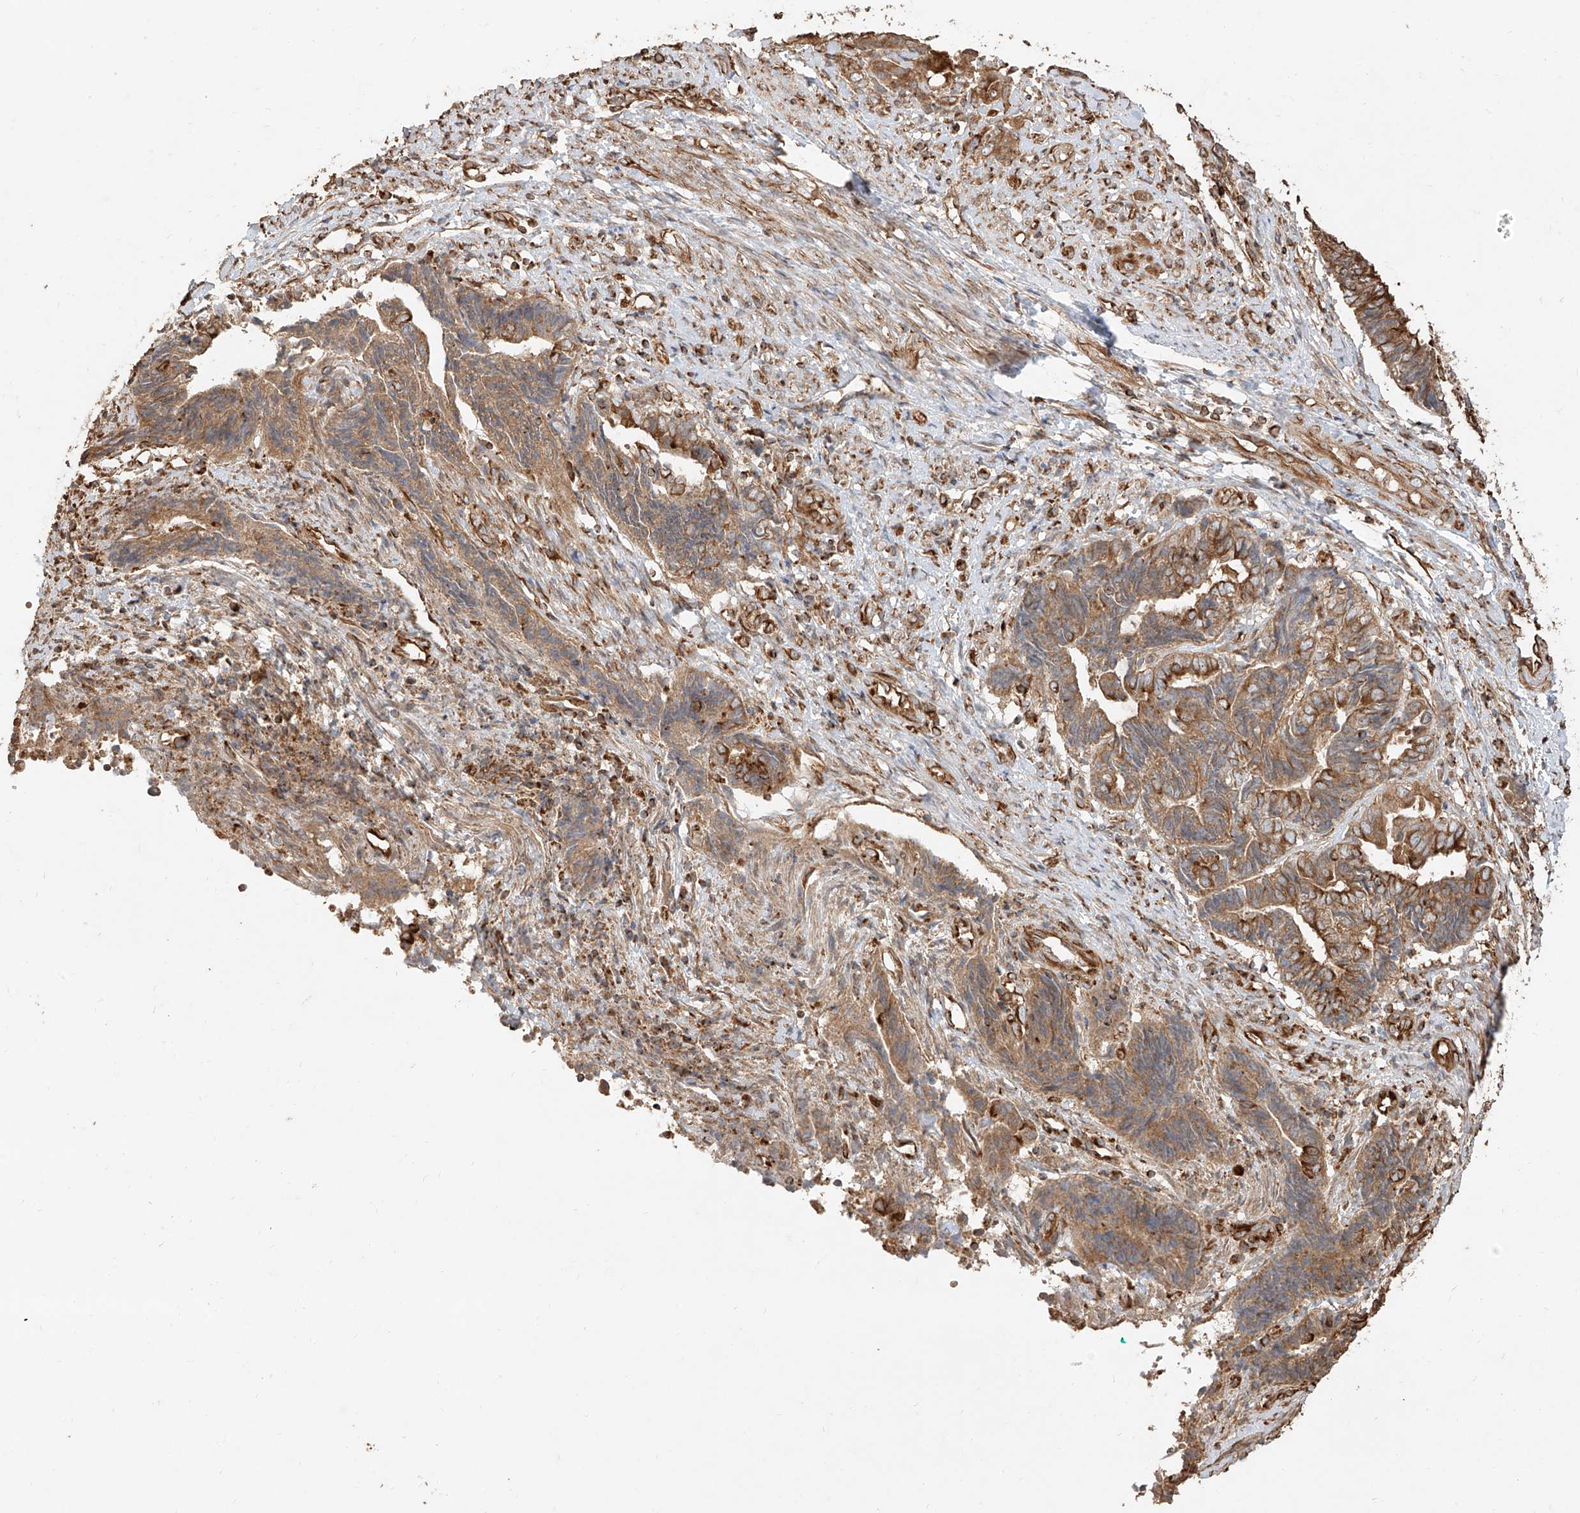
{"staining": {"intensity": "strong", "quantity": "25%-75%", "location": "cytoplasmic/membranous"}, "tissue": "endometrial cancer", "cell_type": "Tumor cells", "image_type": "cancer", "snomed": [{"axis": "morphology", "description": "Adenocarcinoma, NOS"}, {"axis": "topography", "description": "Uterus"}, {"axis": "topography", "description": "Endometrium"}], "caption": "This micrograph reveals endometrial cancer stained with immunohistochemistry (IHC) to label a protein in brown. The cytoplasmic/membranous of tumor cells show strong positivity for the protein. Nuclei are counter-stained blue.", "gene": "EFNB1", "patient": {"sex": "female", "age": 70}}